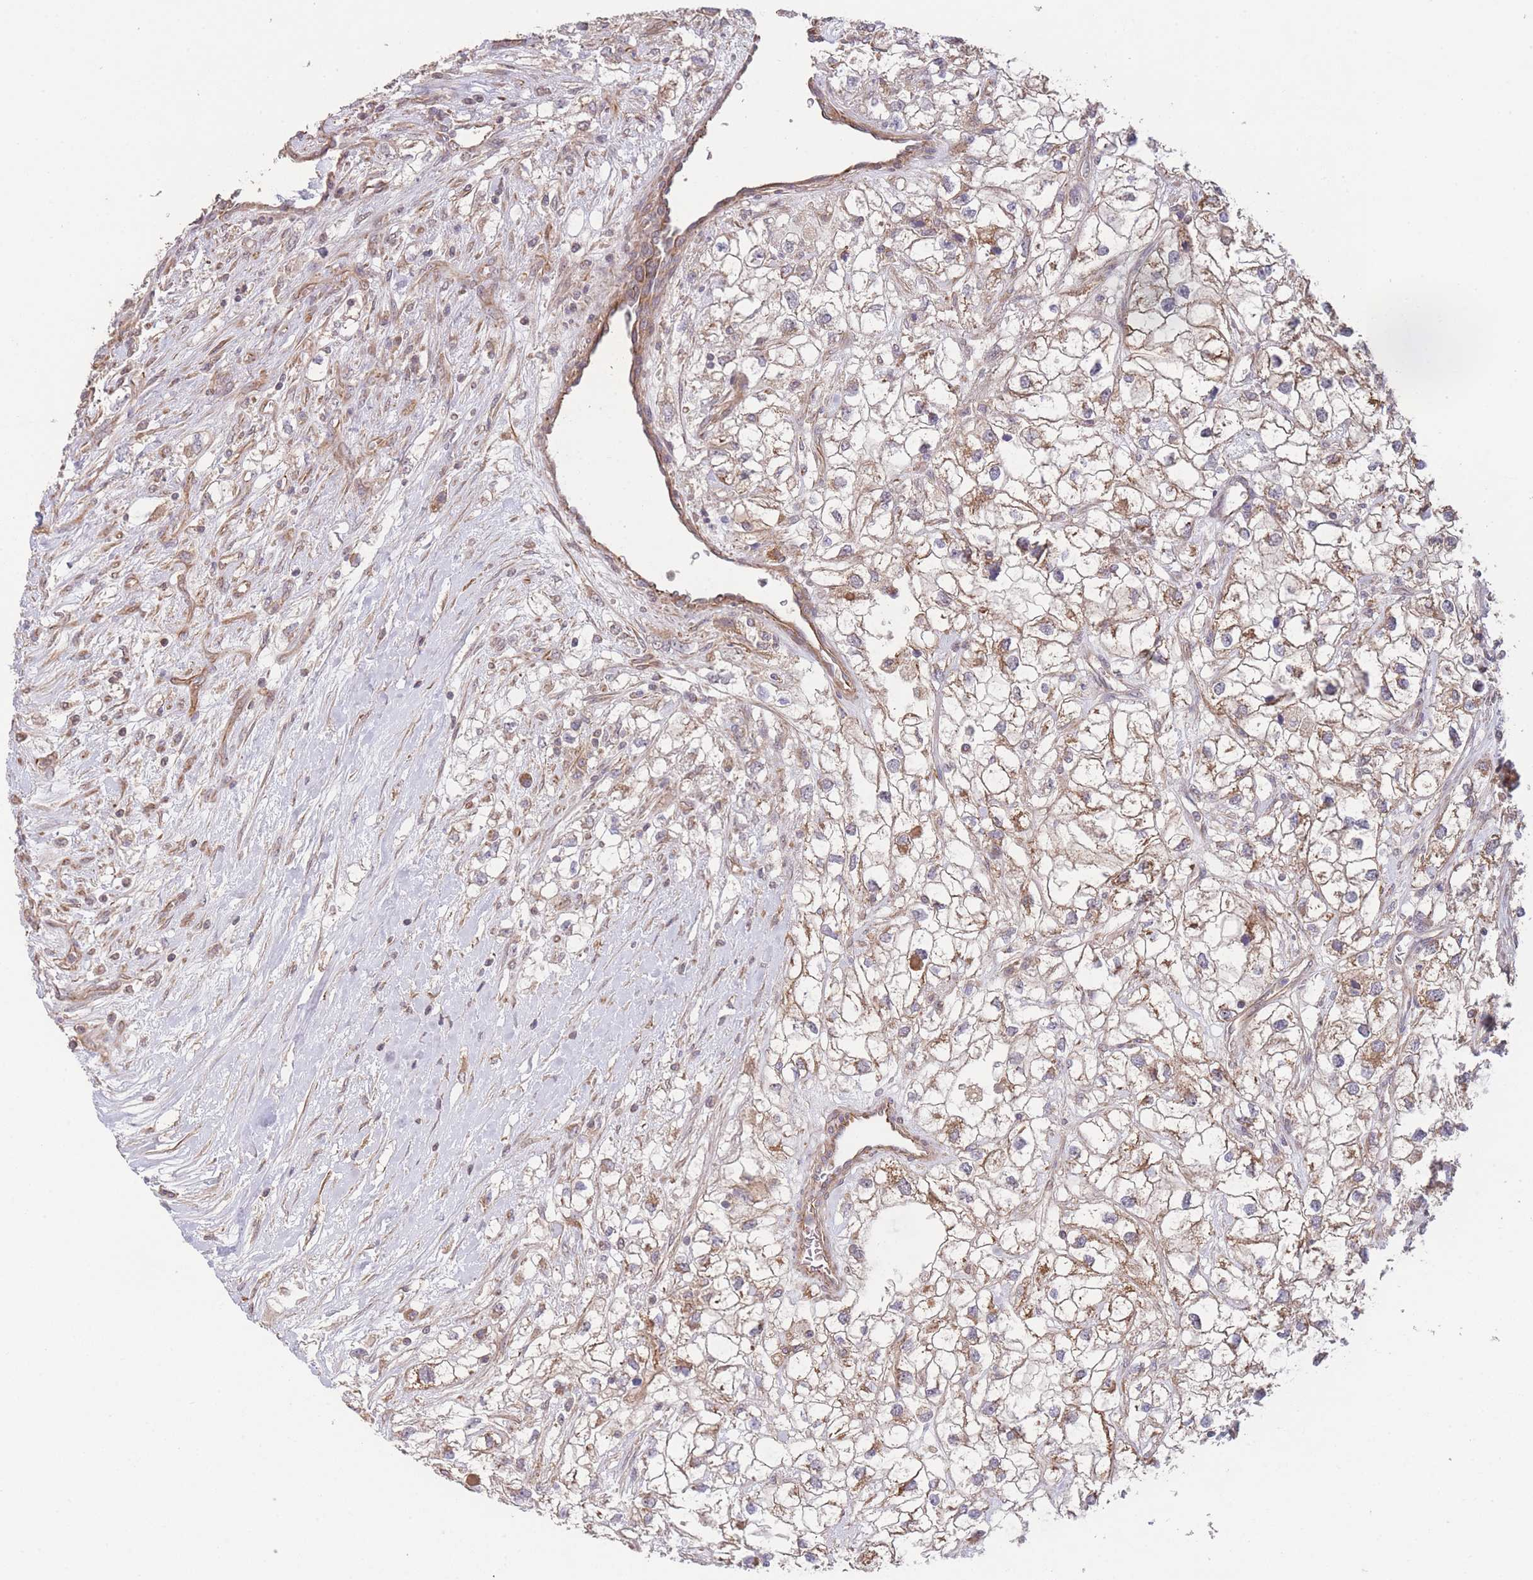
{"staining": {"intensity": "moderate", "quantity": ">75%", "location": "cytoplasmic/membranous"}, "tissue": "renal cancer", "cell_type": "Tumor cells", "image_type": "cancer", "snomed": [{"axis": "morphology", "description": "Adenocarcinoma, NOS"}, {"axis": "topography", "description": "Kidney"}], "caption": "Renal cancer (adenocarcinoma) stained with immunohistochemistry (IHC) reveals moderate cytoplasmic/membranous staining in about >75% of tumor cells.", "gene": "PXMP4", "patient": {"sex": "male", "age": 59}}